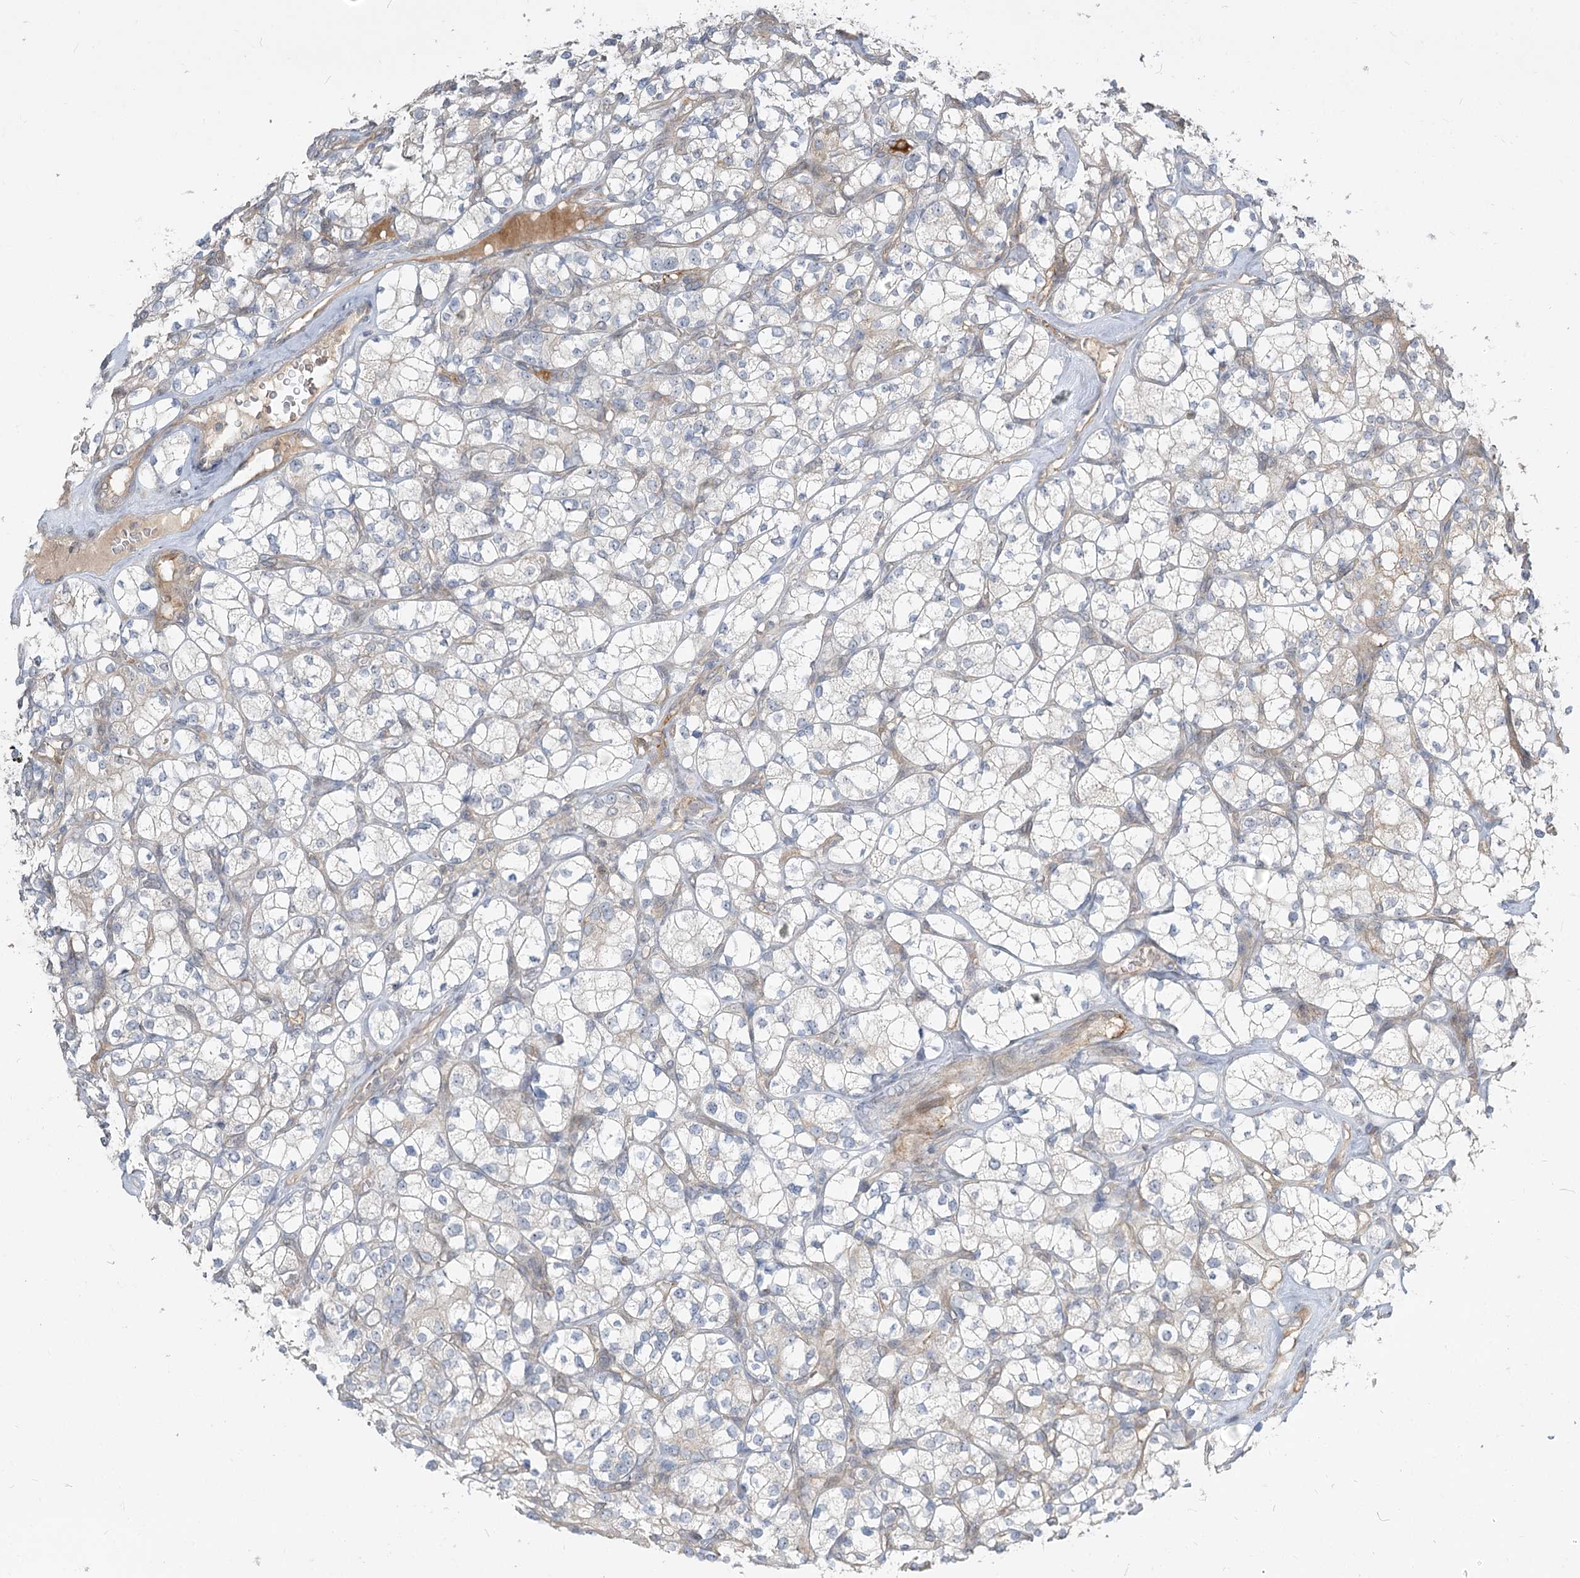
{"staining": {"intensity": "negative", "quantity": "none", "location": "none"}, "tissue": "renal cancer", "cell_type": "Tumor cells", "image_type": "cancer", "snomed": [{"axis": "morphology", "description": "Adenocarcinoma, NOS"}, {"axis": "topography", "description": "Kidney"}], "caption": "High magnification brightfield microscopy of renal cancer stained with DAB (brown) and counterstained with hematoxylin (blue): tumor cells show no significant staining.", "gene": "GUCY2C", "patient": {"sex": "male", "age": 77}}